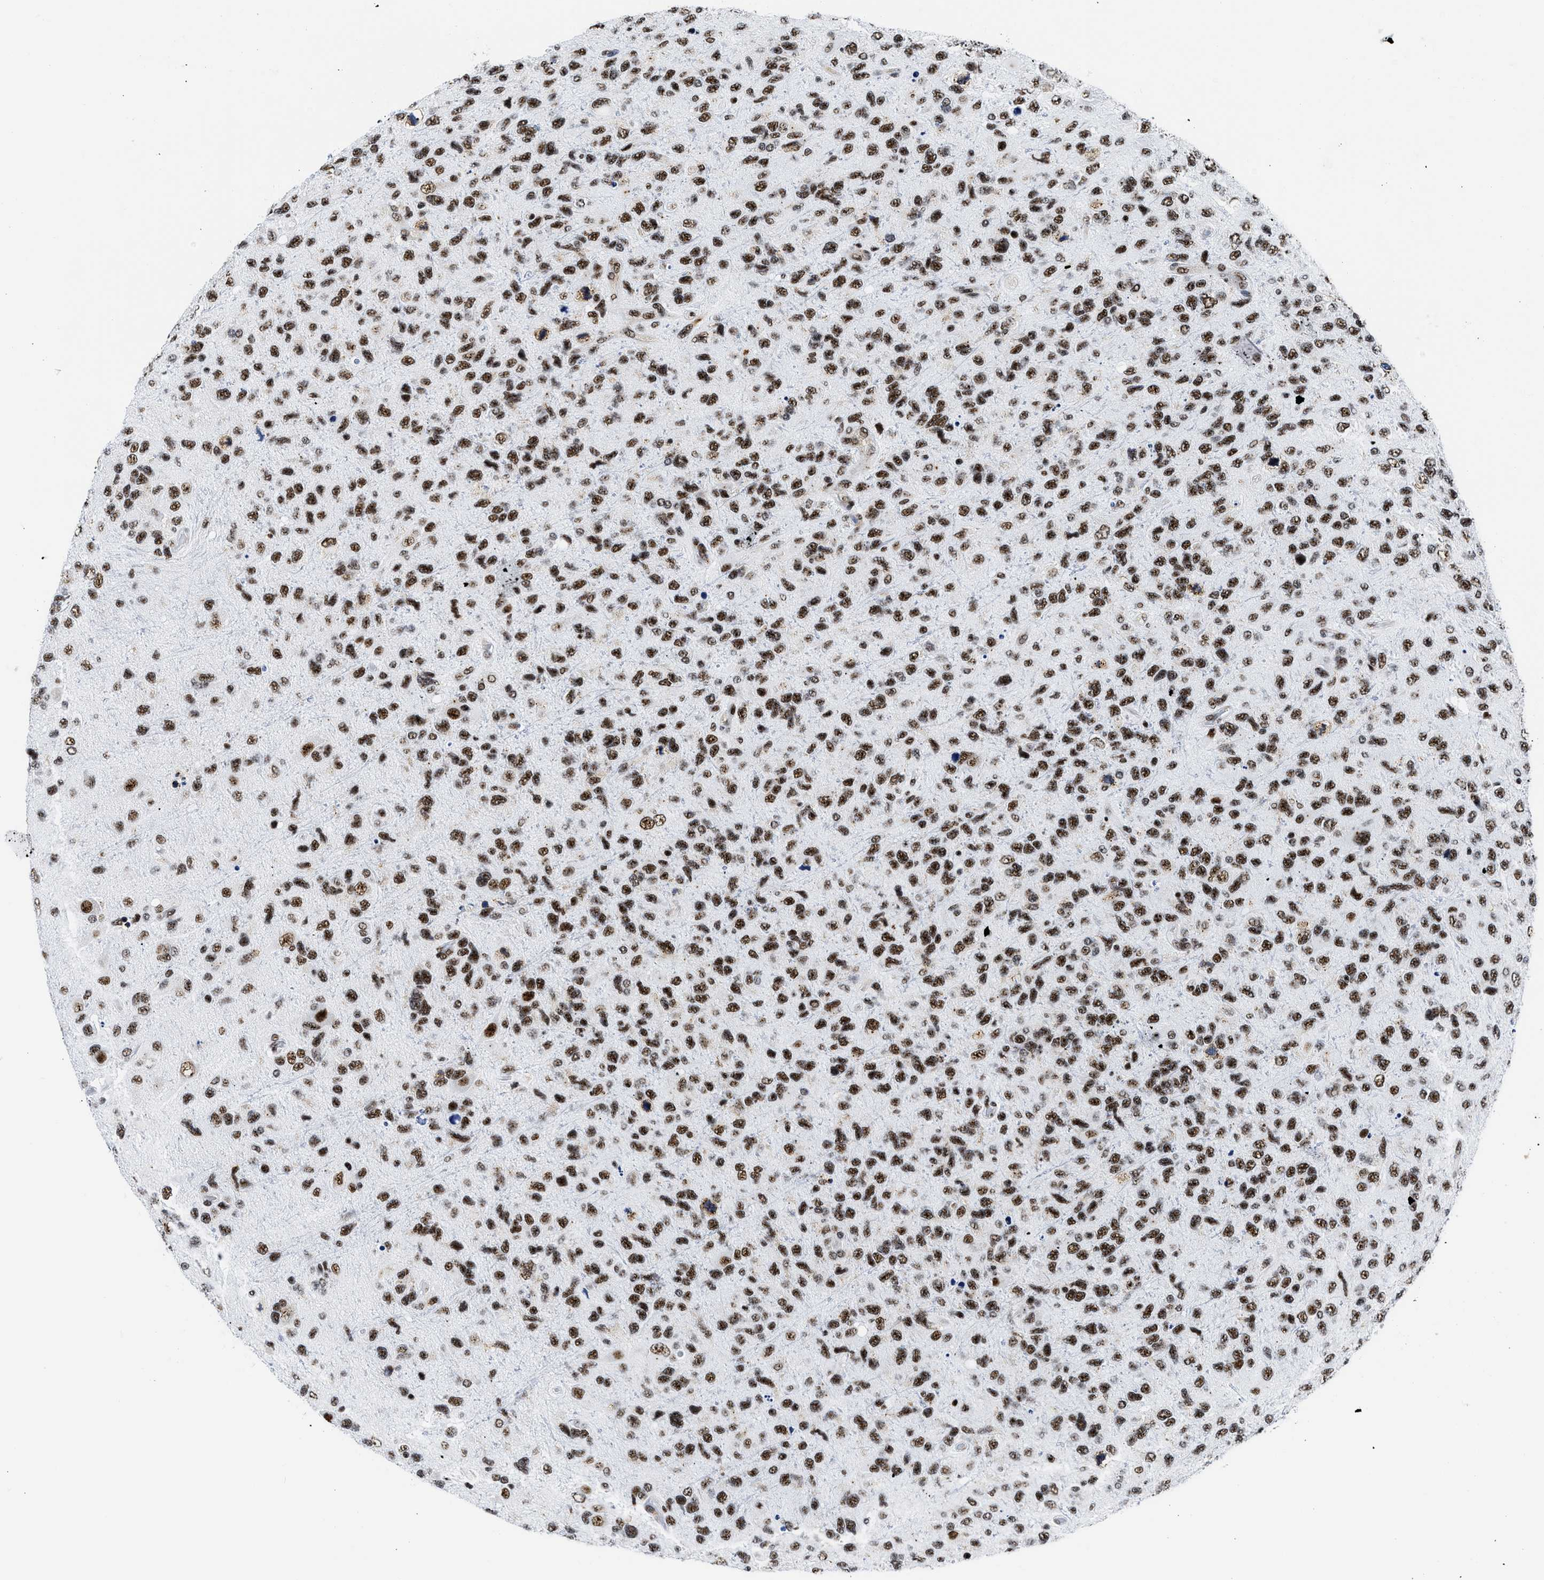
{"staining": {"intensity": "strong", "quantity": ">75%", "location": "nuclear"}, "tissue": "glioma", "cell_type": "Tumor cells", "image_type": "cancer", "snomed": [{"axis": "morphology", "description": "Glioma, malignant, High grade"}, {"axis": "topography", "description": "Brain"}], "caption": "Malignant glioma (high-grade) tissue displays strong nuclear staining in about >75% of tumor cells", "gene": "RBM8A", "patient": {"sex": "female", "age": 58}}